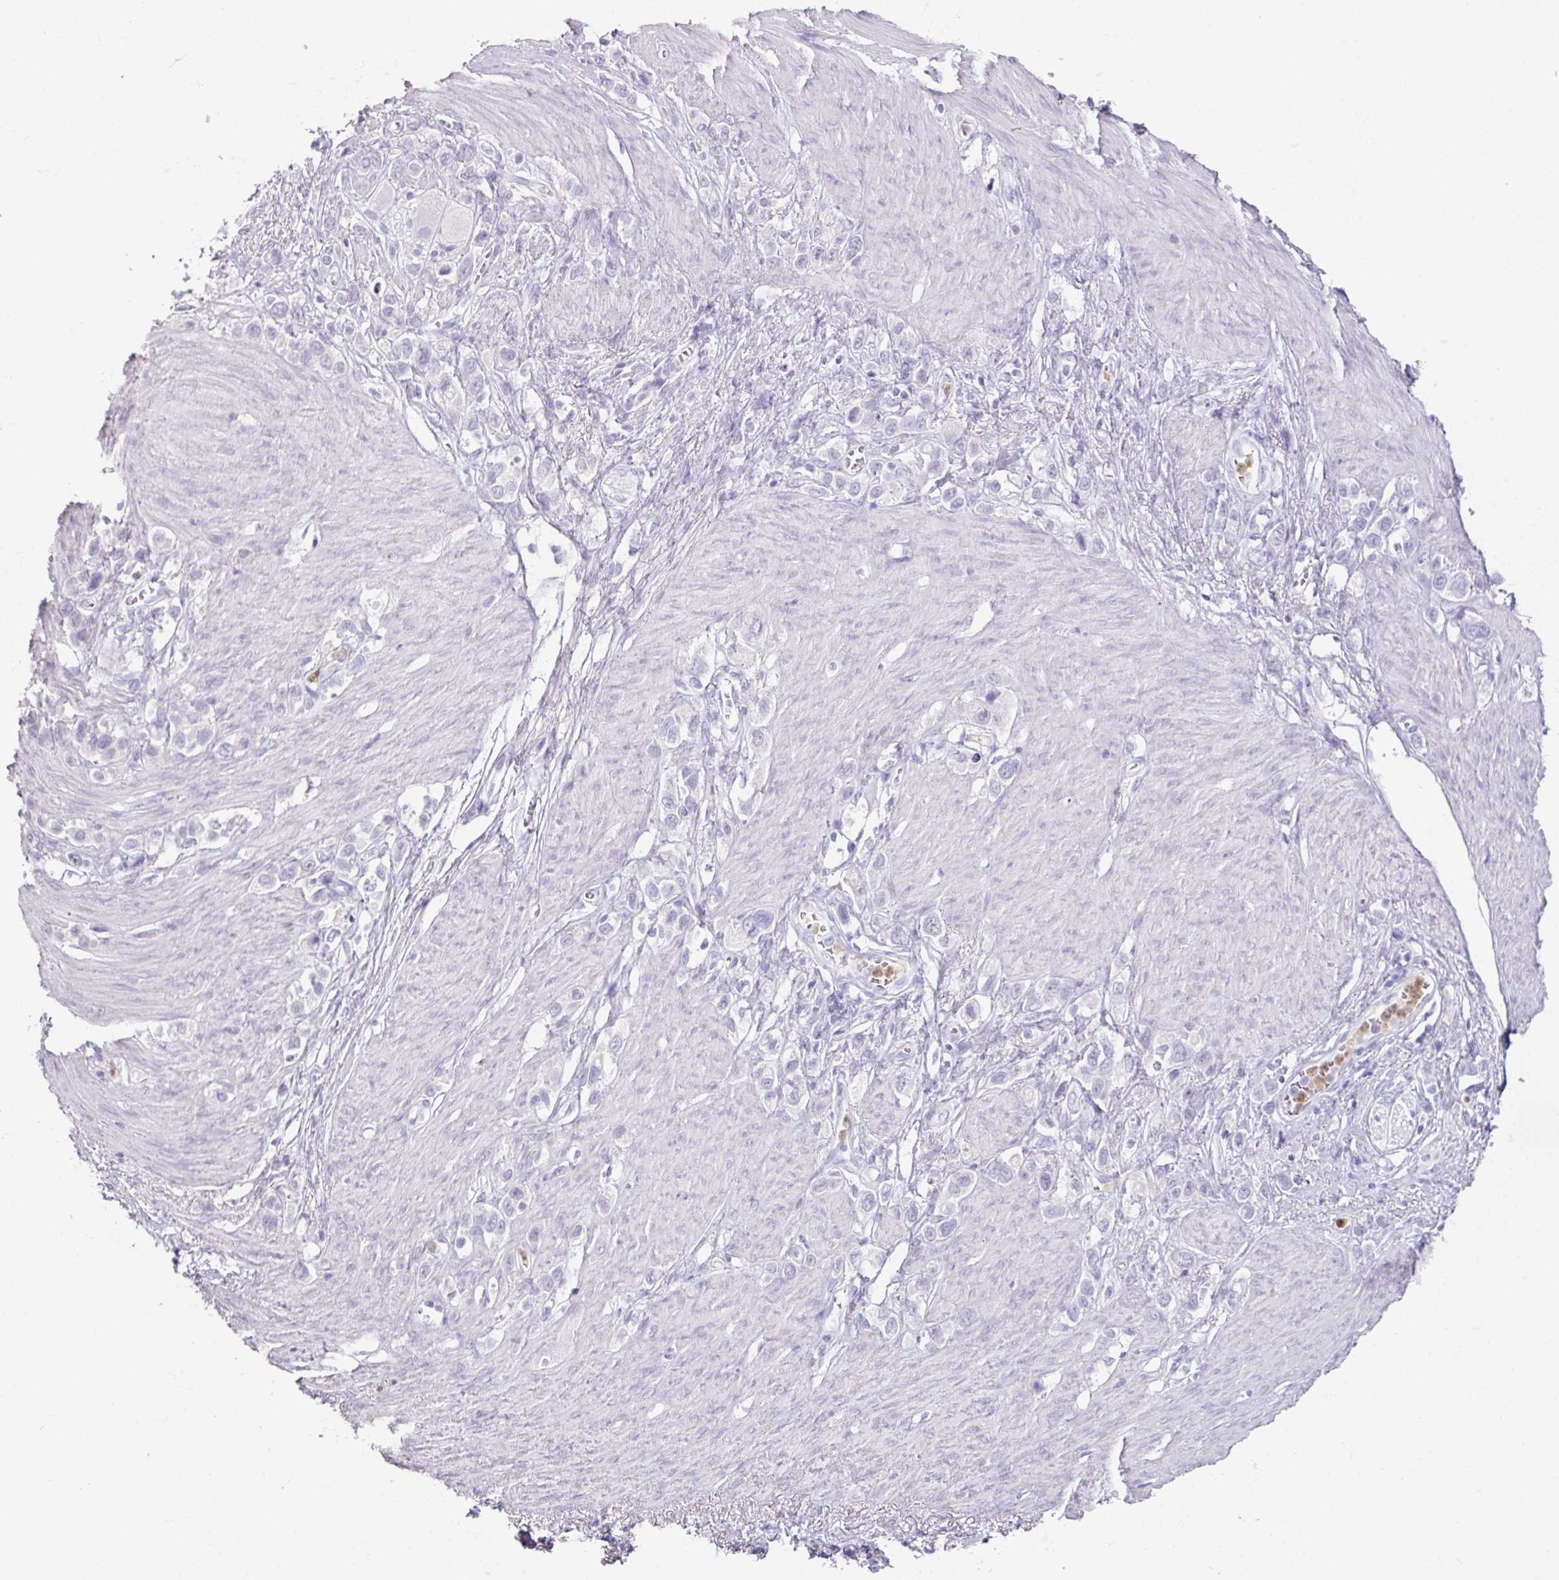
{"staining": {"intensity": "negative", "quantity": "none", "location": "none"}, "tissue": "stomach cancer", "cell_type": "Tumor cells", "image_type": "cancer", "snomed": [{"axis": "morphology", "description": "Adenocarcinoma, NOS"}, {"axis": "topography", "description": "Stomach"}], "caption": "The micrograph exhibits no significant staining in tumor cells of adenocarcinoma (stomach). (Stains: DAB IHC with hematoxylin counter stain, Microscopy: brightfield microscopy at high magnification).", "gene": "ARG1", "patient": {"sex": "female", "age": 65}}